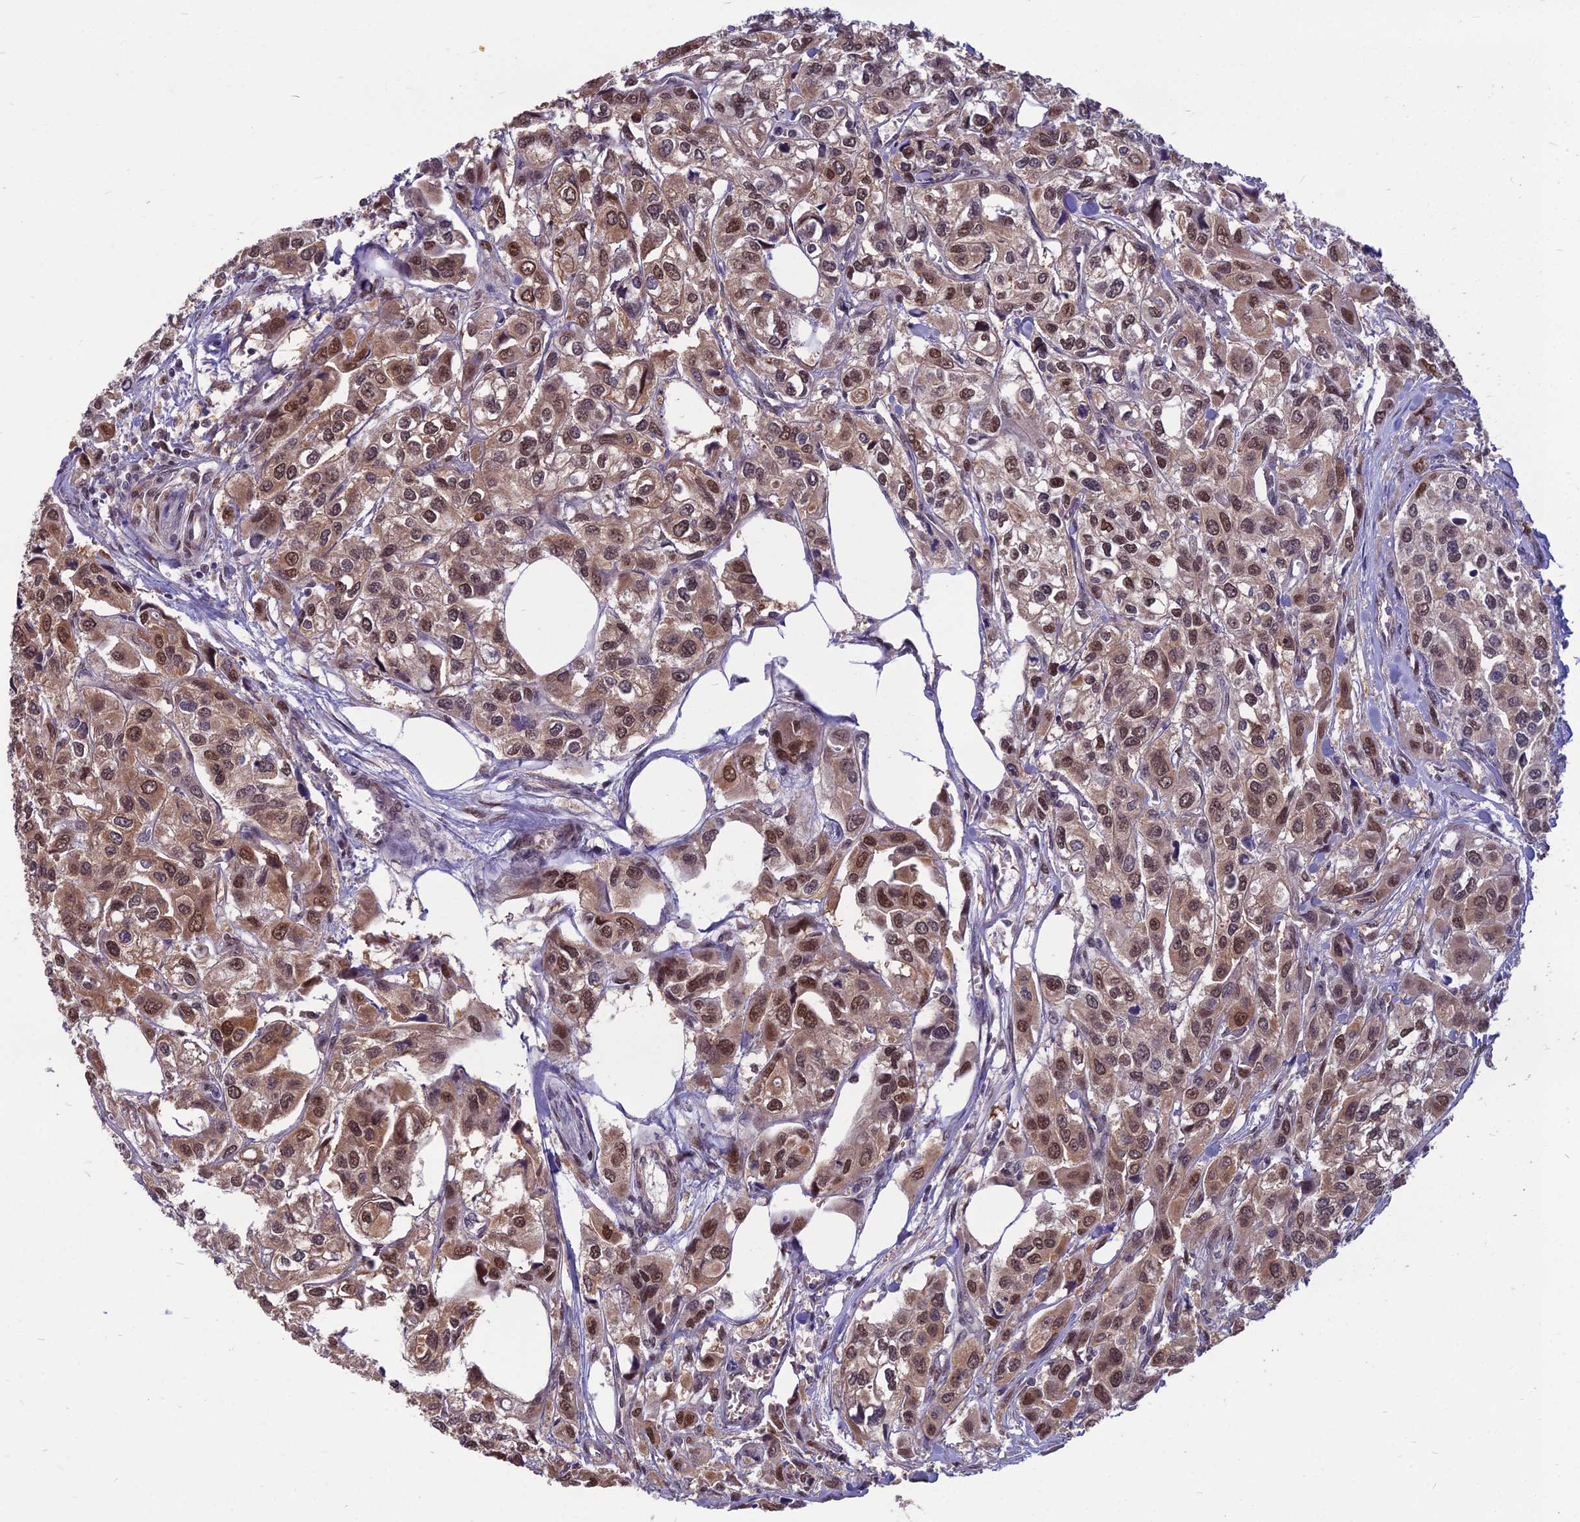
{"staining": {"intensity": "moderate", "quantity": ">75%", "location": "cytoplasmic/membranous,nuclear"}, "tissue": "urothelial cancer", "cell_type": "Tumor cells", "image_type": "cancer", "snomed": [{"axis": "morphology", "description": "Urothelial carcinoma, High grade"}, {"axis": "topography", "description": "Urinary bladder"}], "caption": "Immunohistochemistry (IHC) micrograph of neoplastic tissue: human urothelial carcinoma (high-grade) stained using immunohistochemistry displays medium levels of moderate protein expression localized specifically in the cytoplasmic/membranous and nuclear of tumor cells, appearing as a cytoplasmic/membranous and nuclear brown color.", "gene": "NR4A3", "patient": {"sex": "male", "age": 67}}